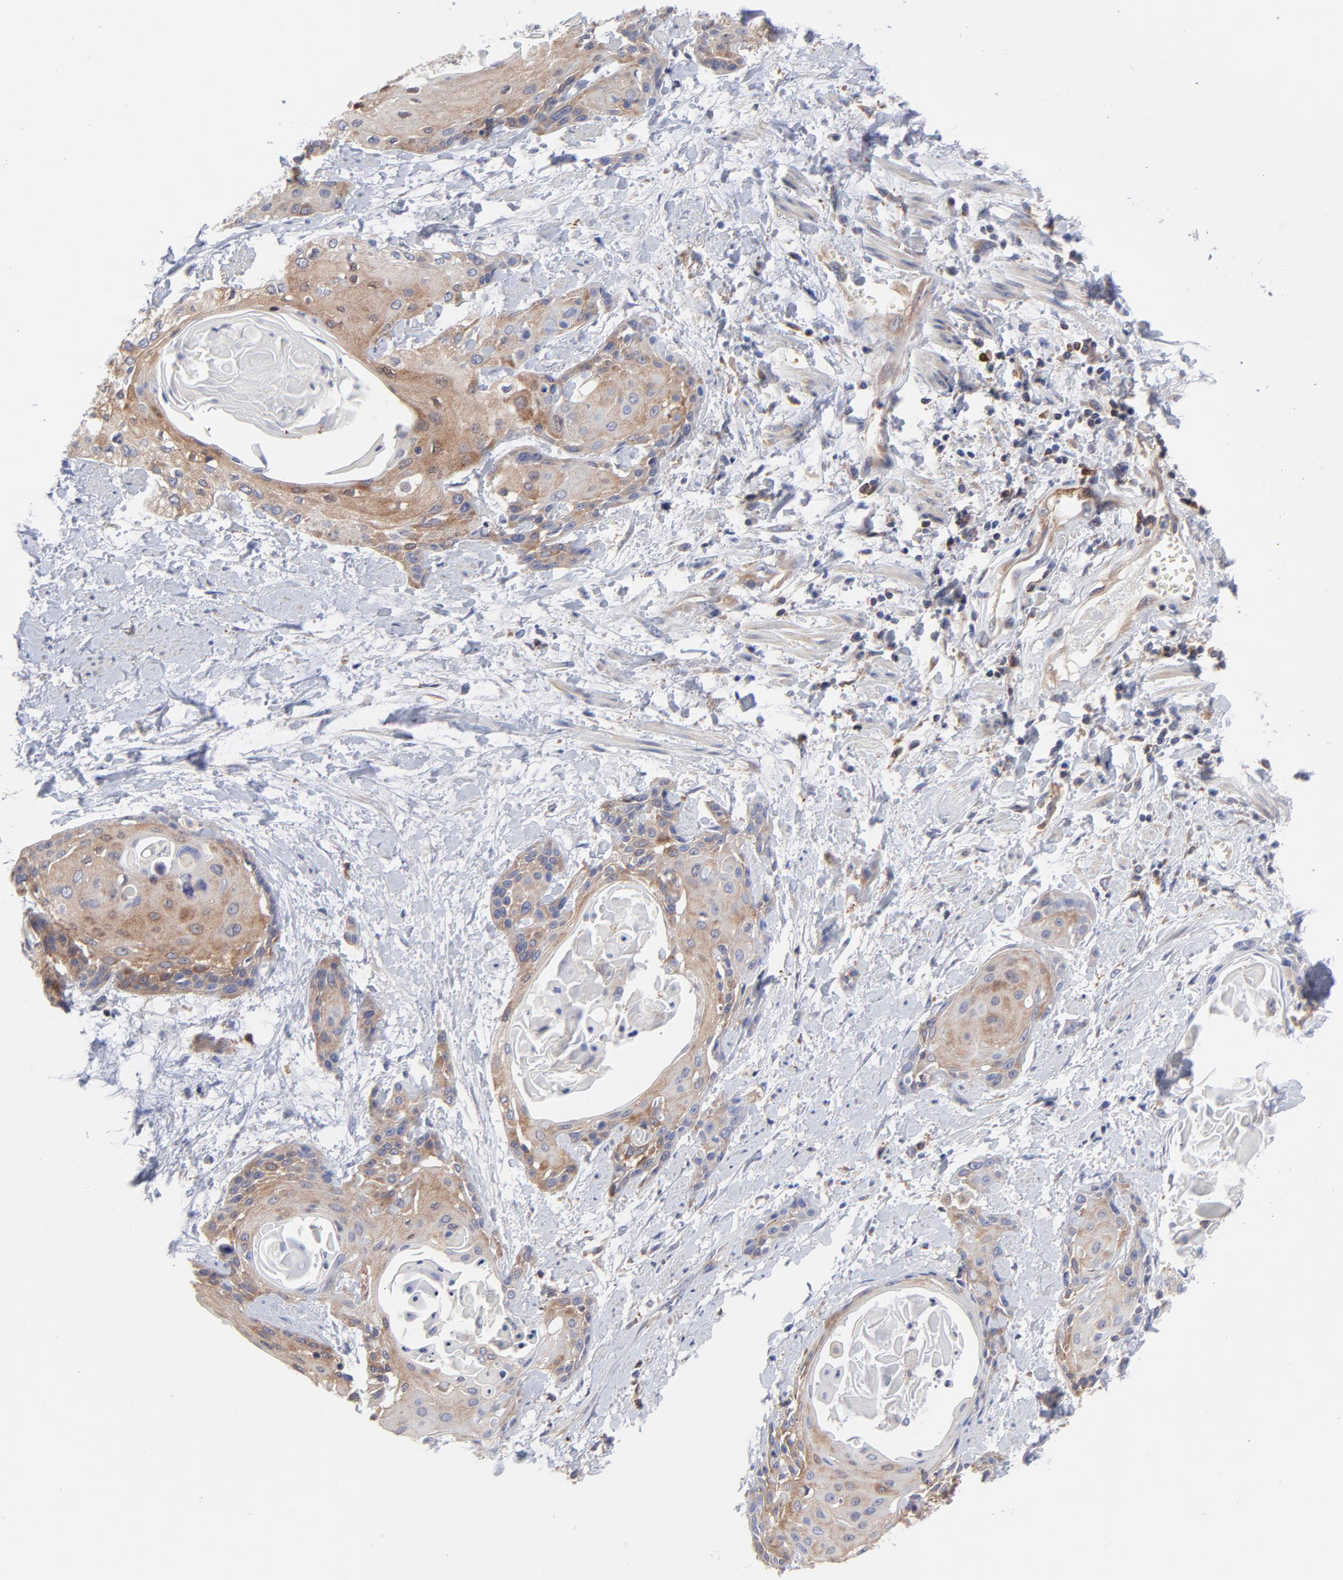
{"staining": {"intensity": "weak", "quantity": ">75%", "location": "cytoplasmic/membranous"}, "tissue": "cervical cancer", "cell_type": "Tumor cells", "image_type": "cancer", "snomed": [{"axis": "morphology", "description": "Squamous cell carcinoma, NOS"}, {"axis": "topography", "description": "Cervix"}], "caption": "The photomicrograph demonstrates a brown stain indicating the presence of a protein in the cytoplasmic/membranous of tumor cells in cervical squamous cell carcinoma.", "gene": "NFKBIA", "patient": {"sex": "female", "age": 57}}